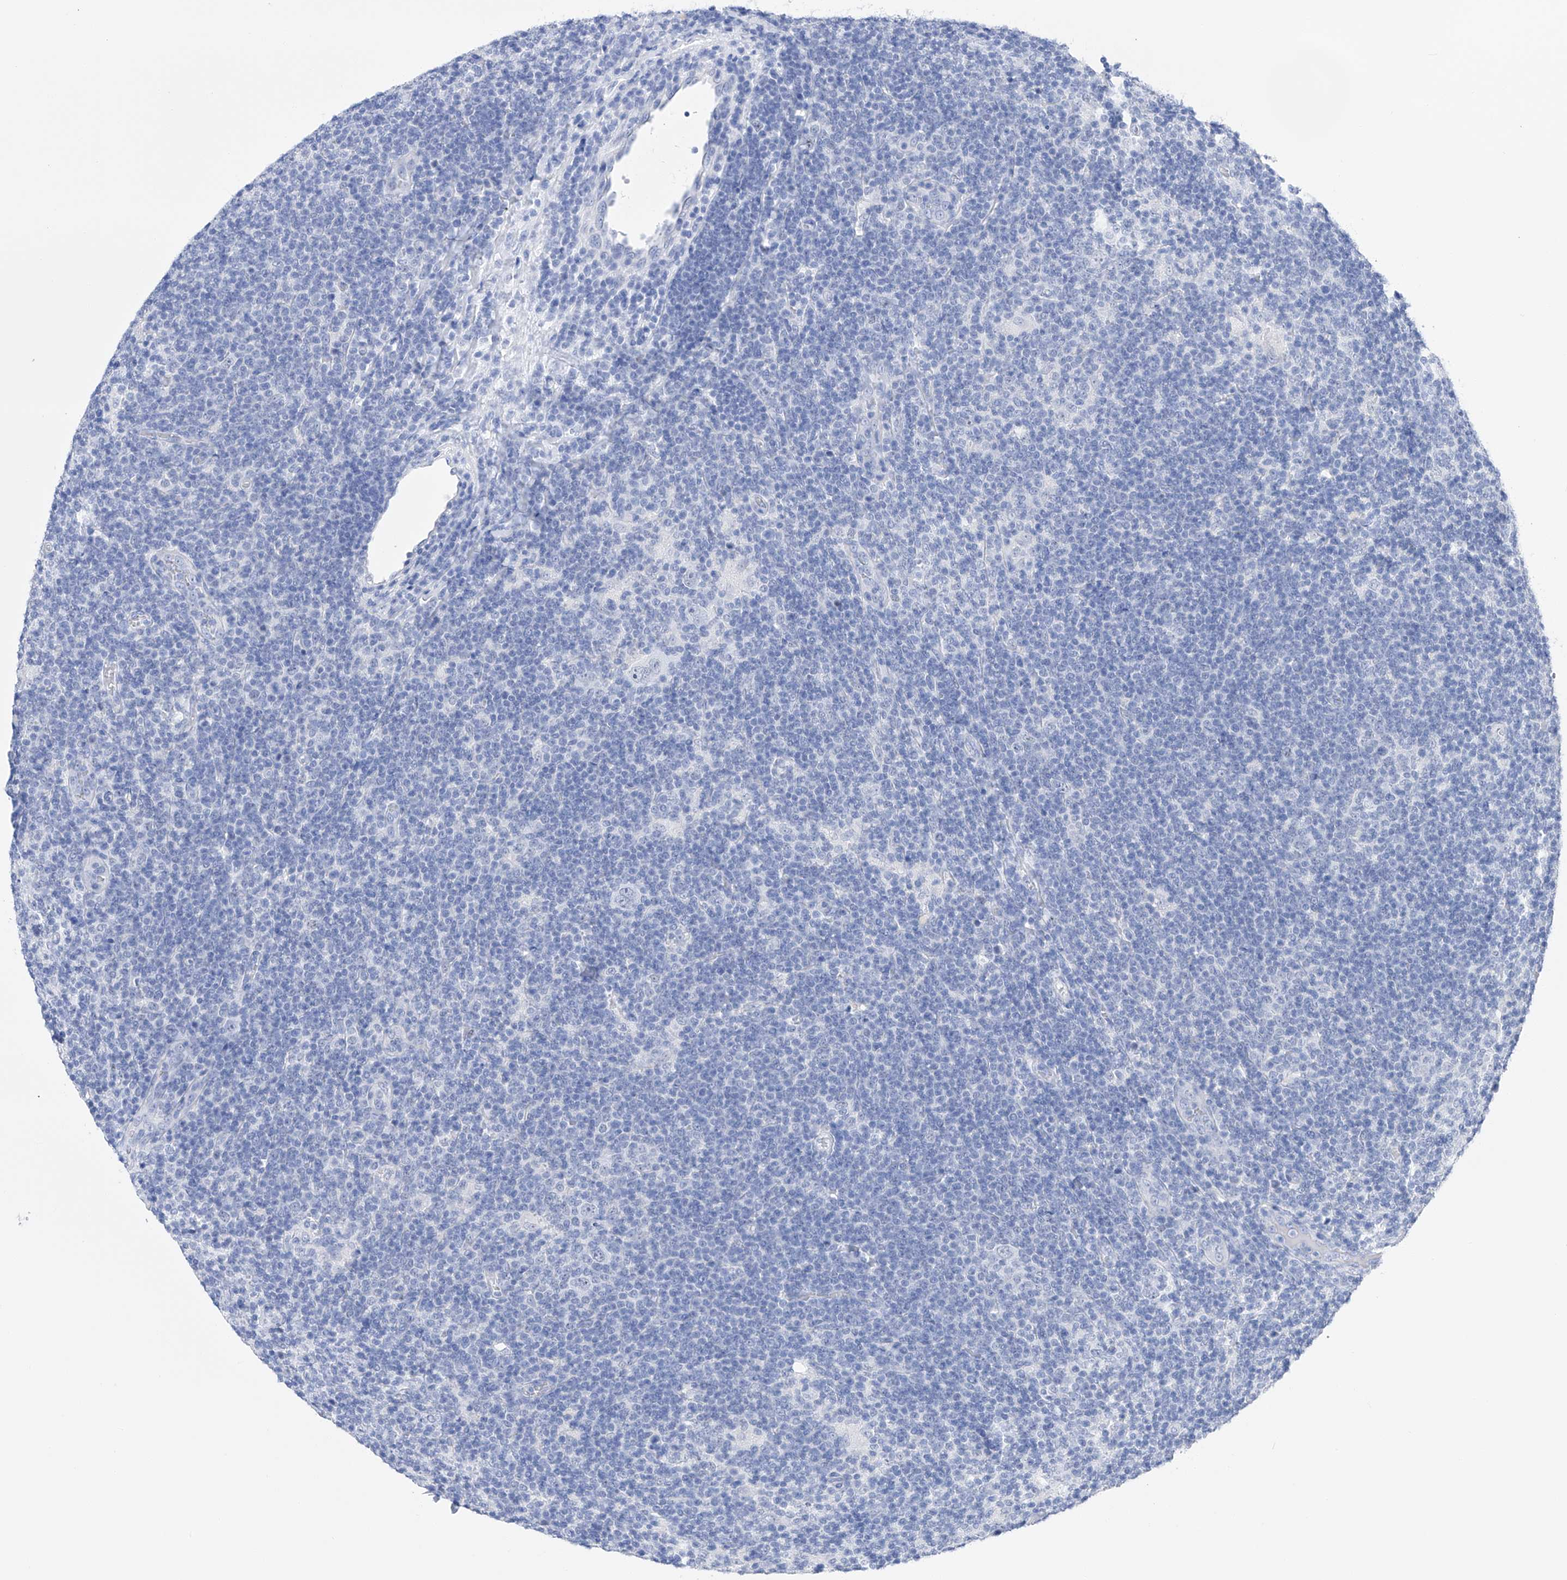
{"staining": {"intensity": "negative", "quantity": "none", "location": "none"}, "tissue": "lymphoma", "cell_type": "Tumor cells", "image_type": "cancer", "snomed": [{"axis": "morphology", "description": "Hodgkin's disease, NOS"}, {"axis": "topography", "description": "Lymph node"}], "caption": "Tumor cells are negative for protein expression in human Hodgkin's disease.", "gene": "FLG", "patient": {"sex": "female", "age": 57}}